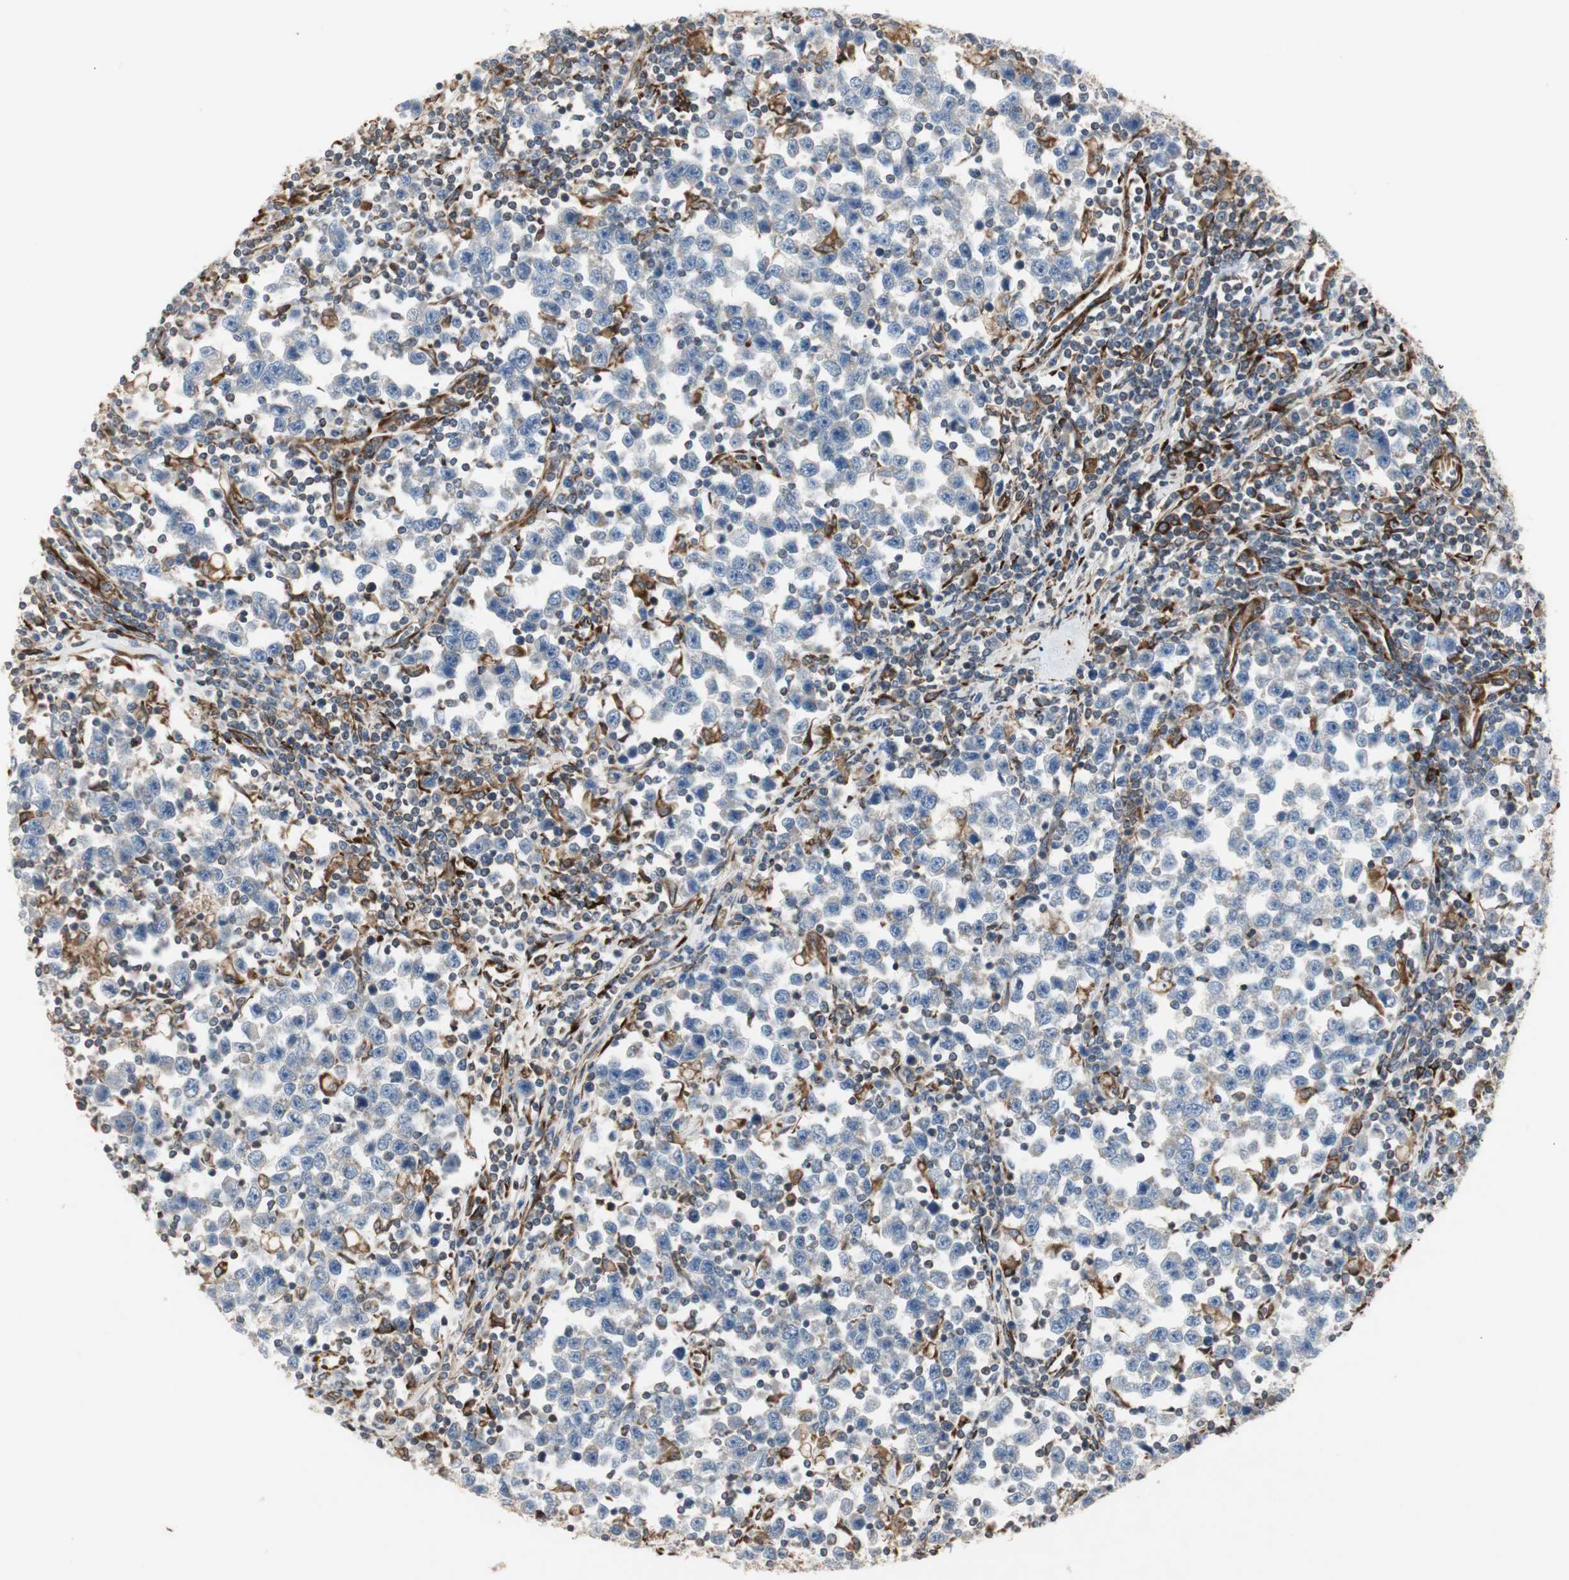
{"staining": {"intensity": "negative", "quantity": "none", "location": "none"}, "tissue": "testis cancer", "cell_type": "Tumor cells", "image_type": "cancer", "snomed": [{"axis": "morphology", "description": "Seminoma, NOS"}, {"axis": "topography", "description": "Testis"}], "caption": "Seminoma (testis) was stained to show a protein in brown. There is no significant staining in tumor cells.", "gene": "H6PD", "patient": {"sex": "male", "age": 43}}